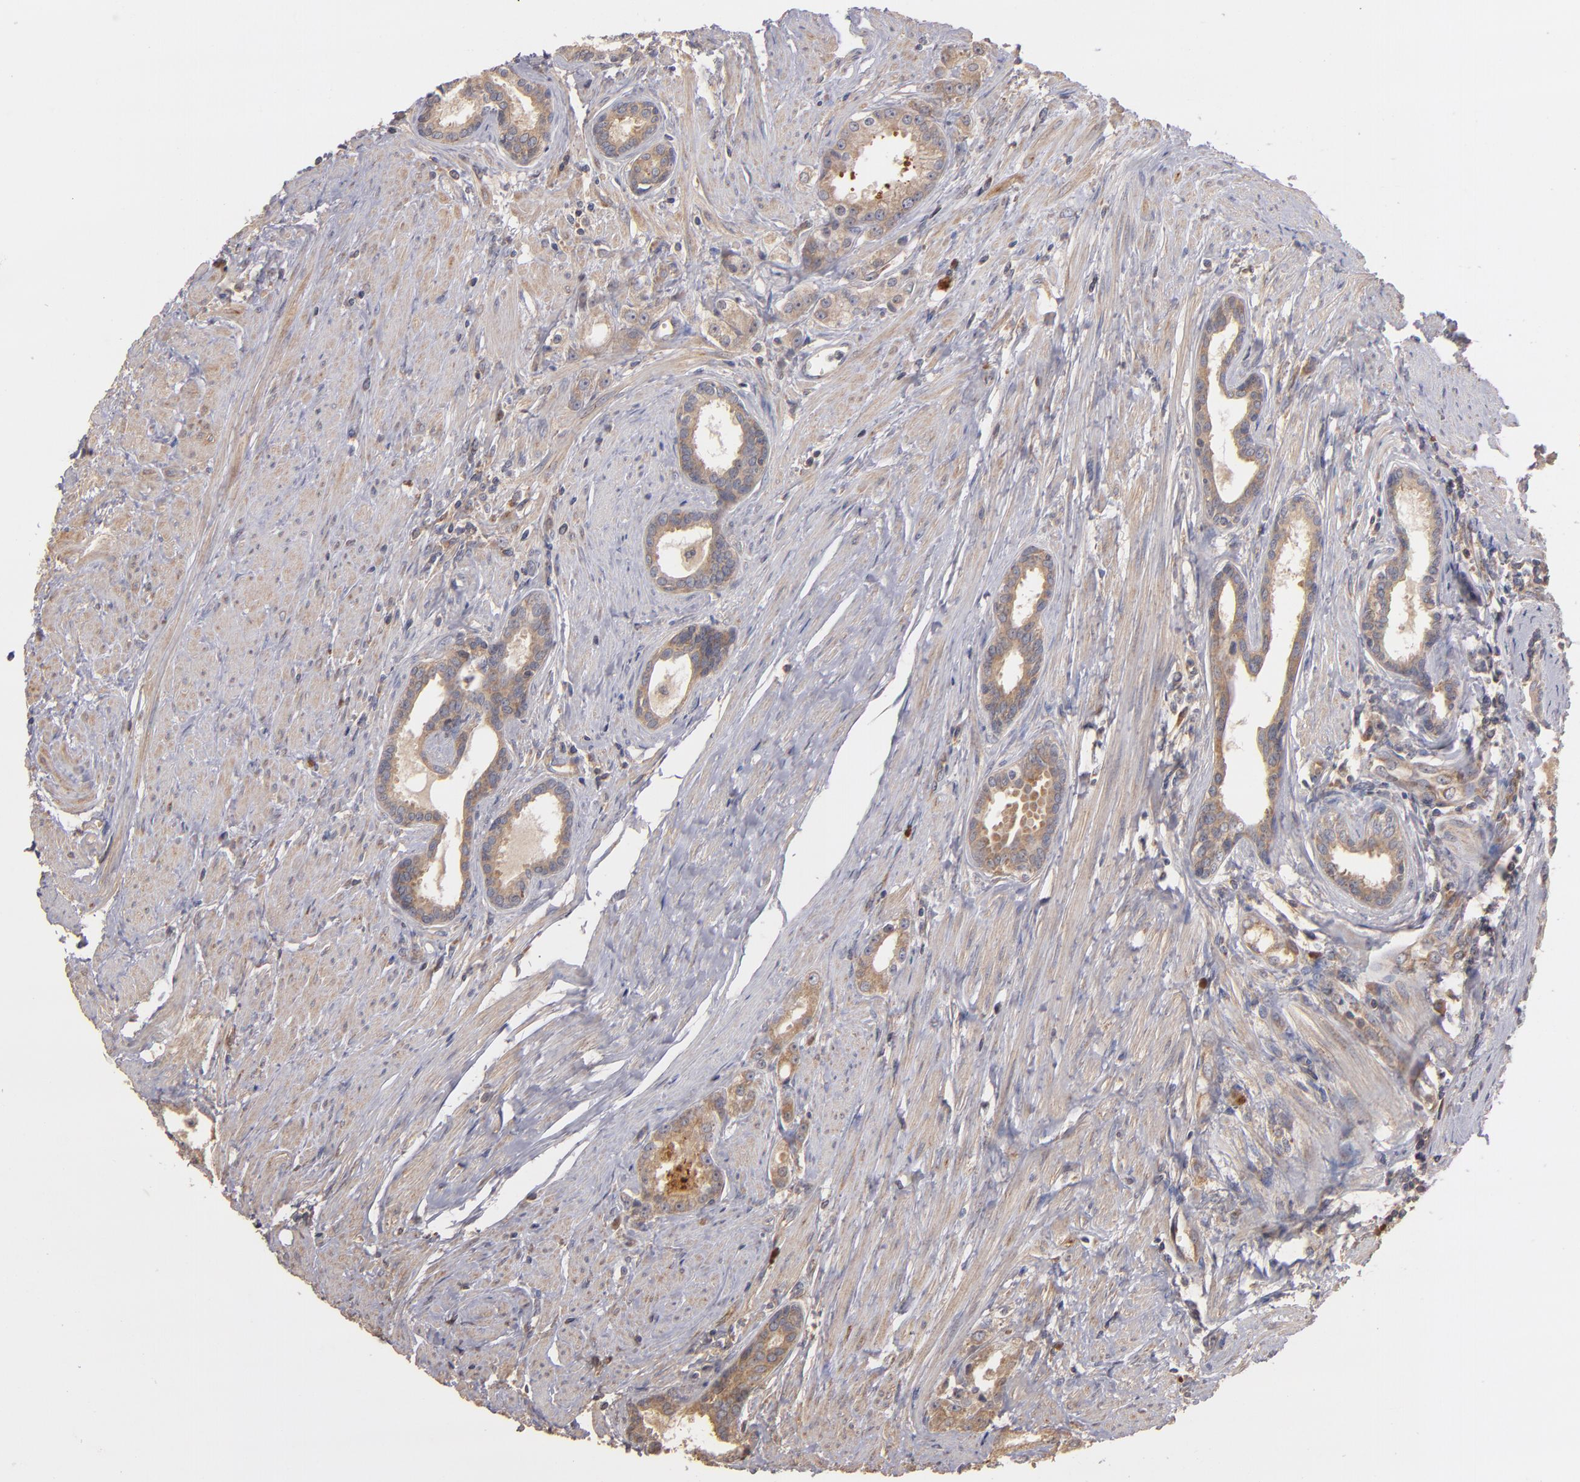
{"staining": {"intensity": "moderate", "quantity": ">75%", "location": "cytoplasmic/membranous"}, "tissue": "prostate cancer", "cell_type": "Tumor cells", "image_type": "cancer", "snomed": [{"axis": "morphology", "description": "Adenocarcinoma, Medium grade"}, {"axis": "topography", "description": "Prostate"}], "caption": "Immunohistochemical staining of prostate cancer displays medium levels of moderate cytoplasmic/membranous protein positivity in approximately >75% of tumor cells. (IHC, brightfield microscopy, high magnification).", "gene": "UPF3B", "patient": {"sex": "male", "age": 72}}